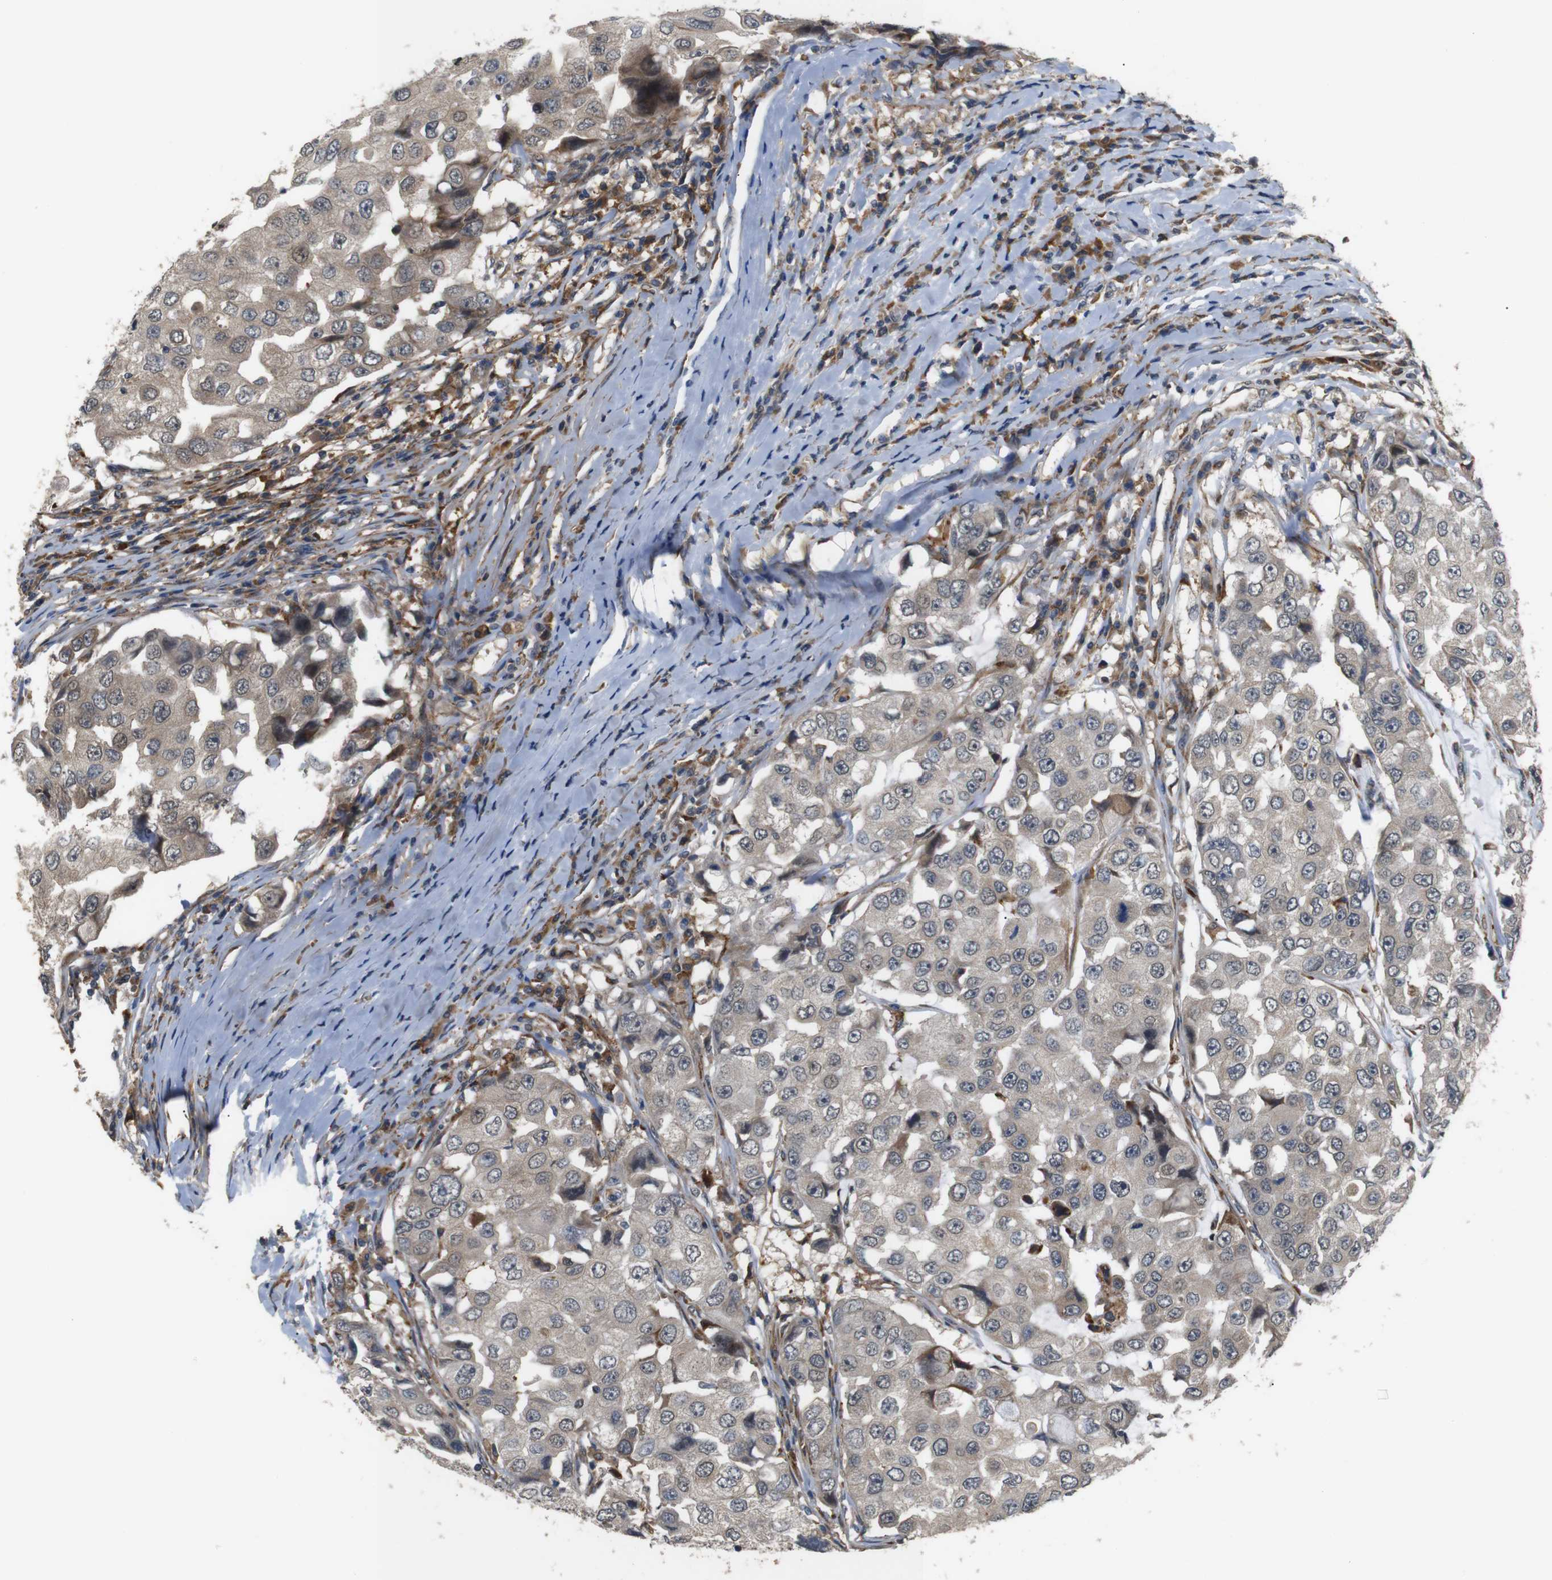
{"staining": {"intensity": "weak", "quantity": ">75%", "location": "cytoplasmic/membranous"}, "tissue": "breast cancer", "cell_type": "Tumor cells", "image_type": "cancer", "snomed": [{"axis": "morphology", "description": "Duct carcinoma"}, {"axis": "topography", "description": "Breast"}], "caption": "Immunohistochemistry (IHC) (DAB (3,3'-diaminobenzidine)) staining of breast infiltrating ductal carcinoma reveals weak cytoplasmic/membranous protein positivity in about >75% of tumor cells.", "gene": "EPHB2", "patient": {"sex": "female", "age": 27}}